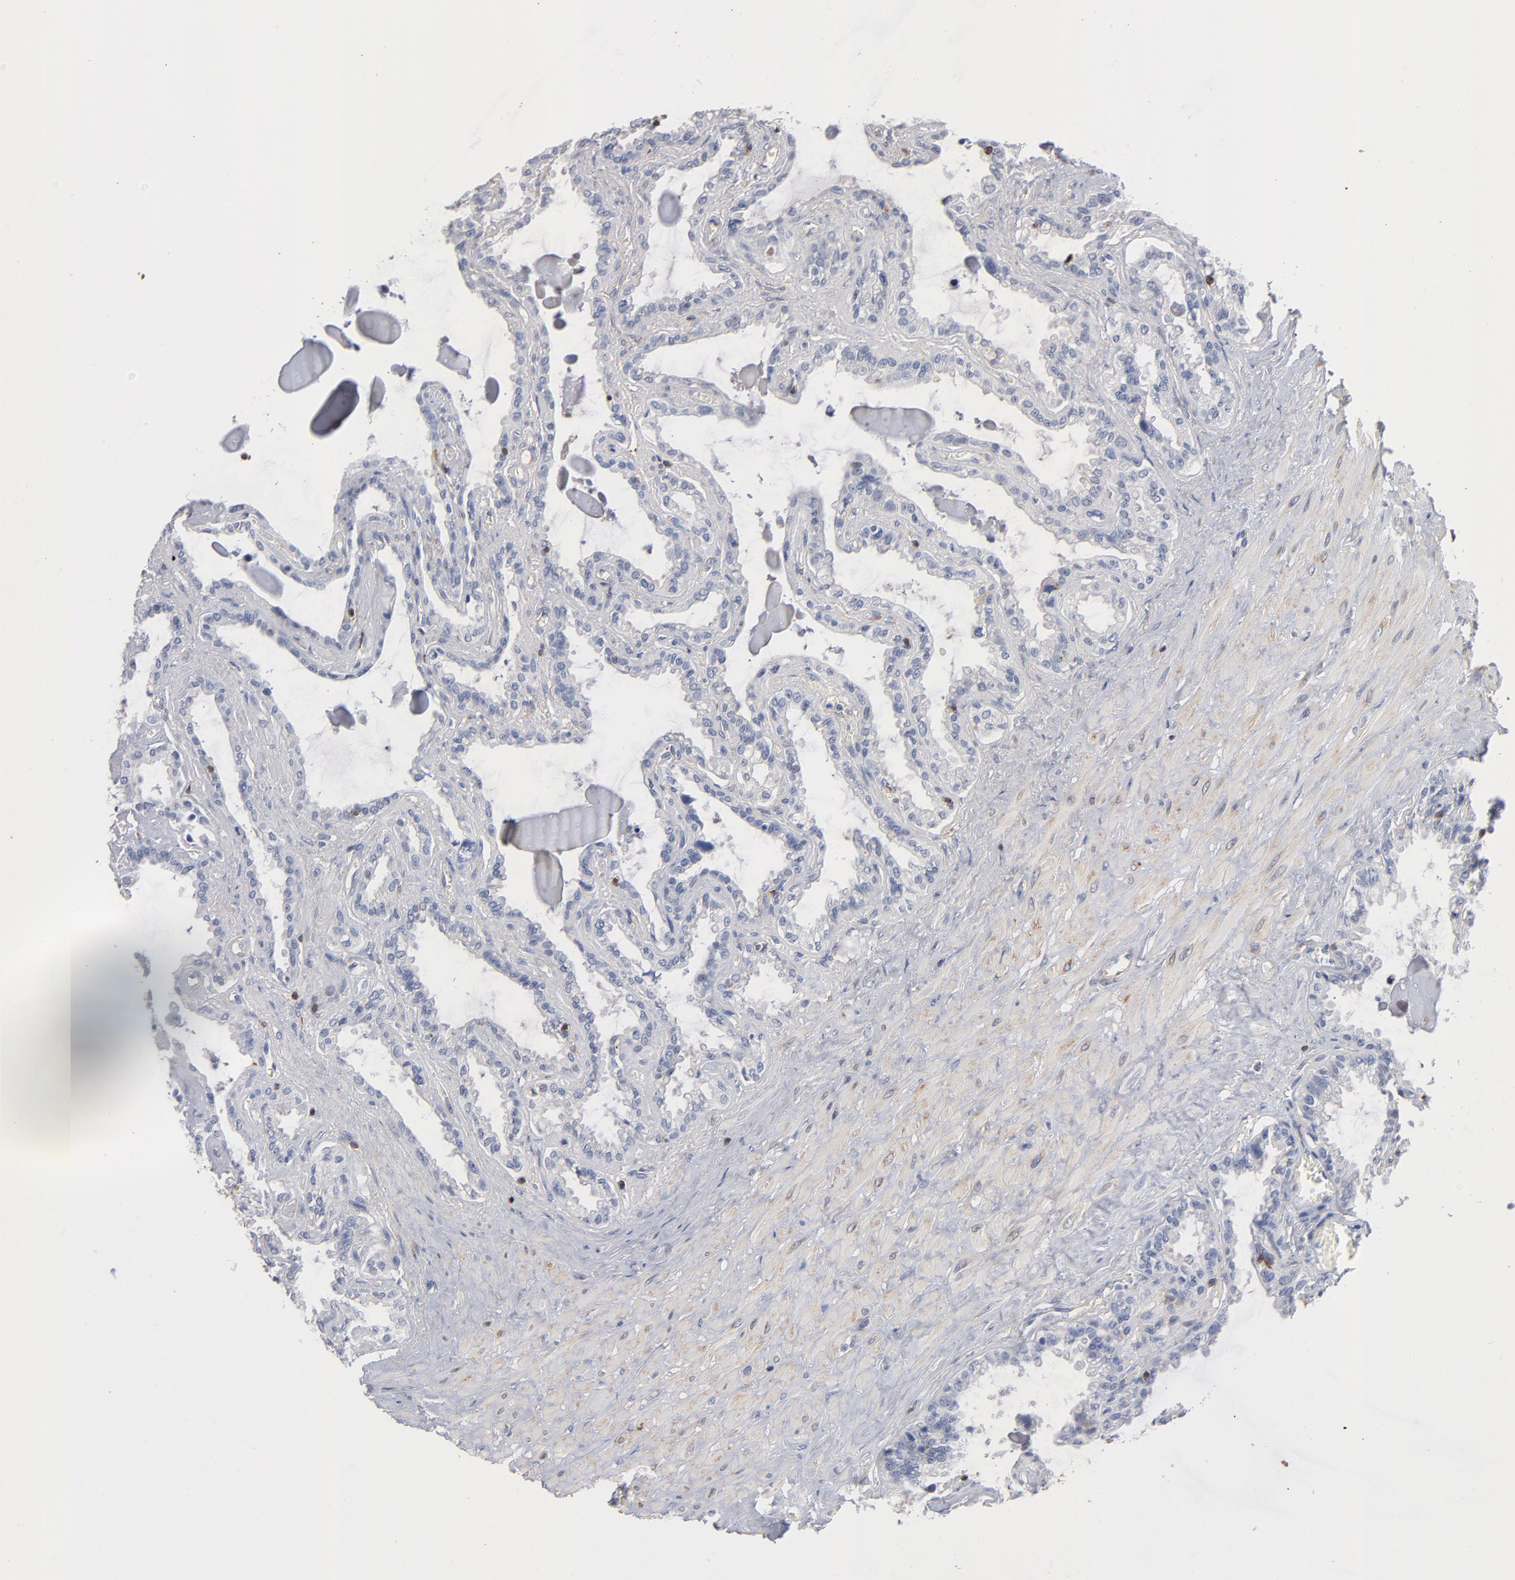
{"staining": {"intensity": "negative", "quantity": "none", "location": "none"}, "tissue": "seminal vesicle", "cell_type": "Glandular cells", "image_type": "normal", "snomed": [{"axis": "morphology", "description": "Normal tissue, NOS"}, {"axis": "morphology", "description": "Inflammation, NOS"}, {"axis": "topography", "description": "Urinary bladder"}, {"axis": "topography", "description": "Prostate"}, {"axis": "topography", "description": "Seminal veicle"}], "caption": "Glandular cells show no significant protein positivity in benign seminal vesicle. The staining is performed using DAB (3,3'-diaminobenzidine) brown chromogen with nuclei counter-stained in using hematoxylin.", "gene": "PDLIM2", "patient": {"sex": "male", "age": 82}}